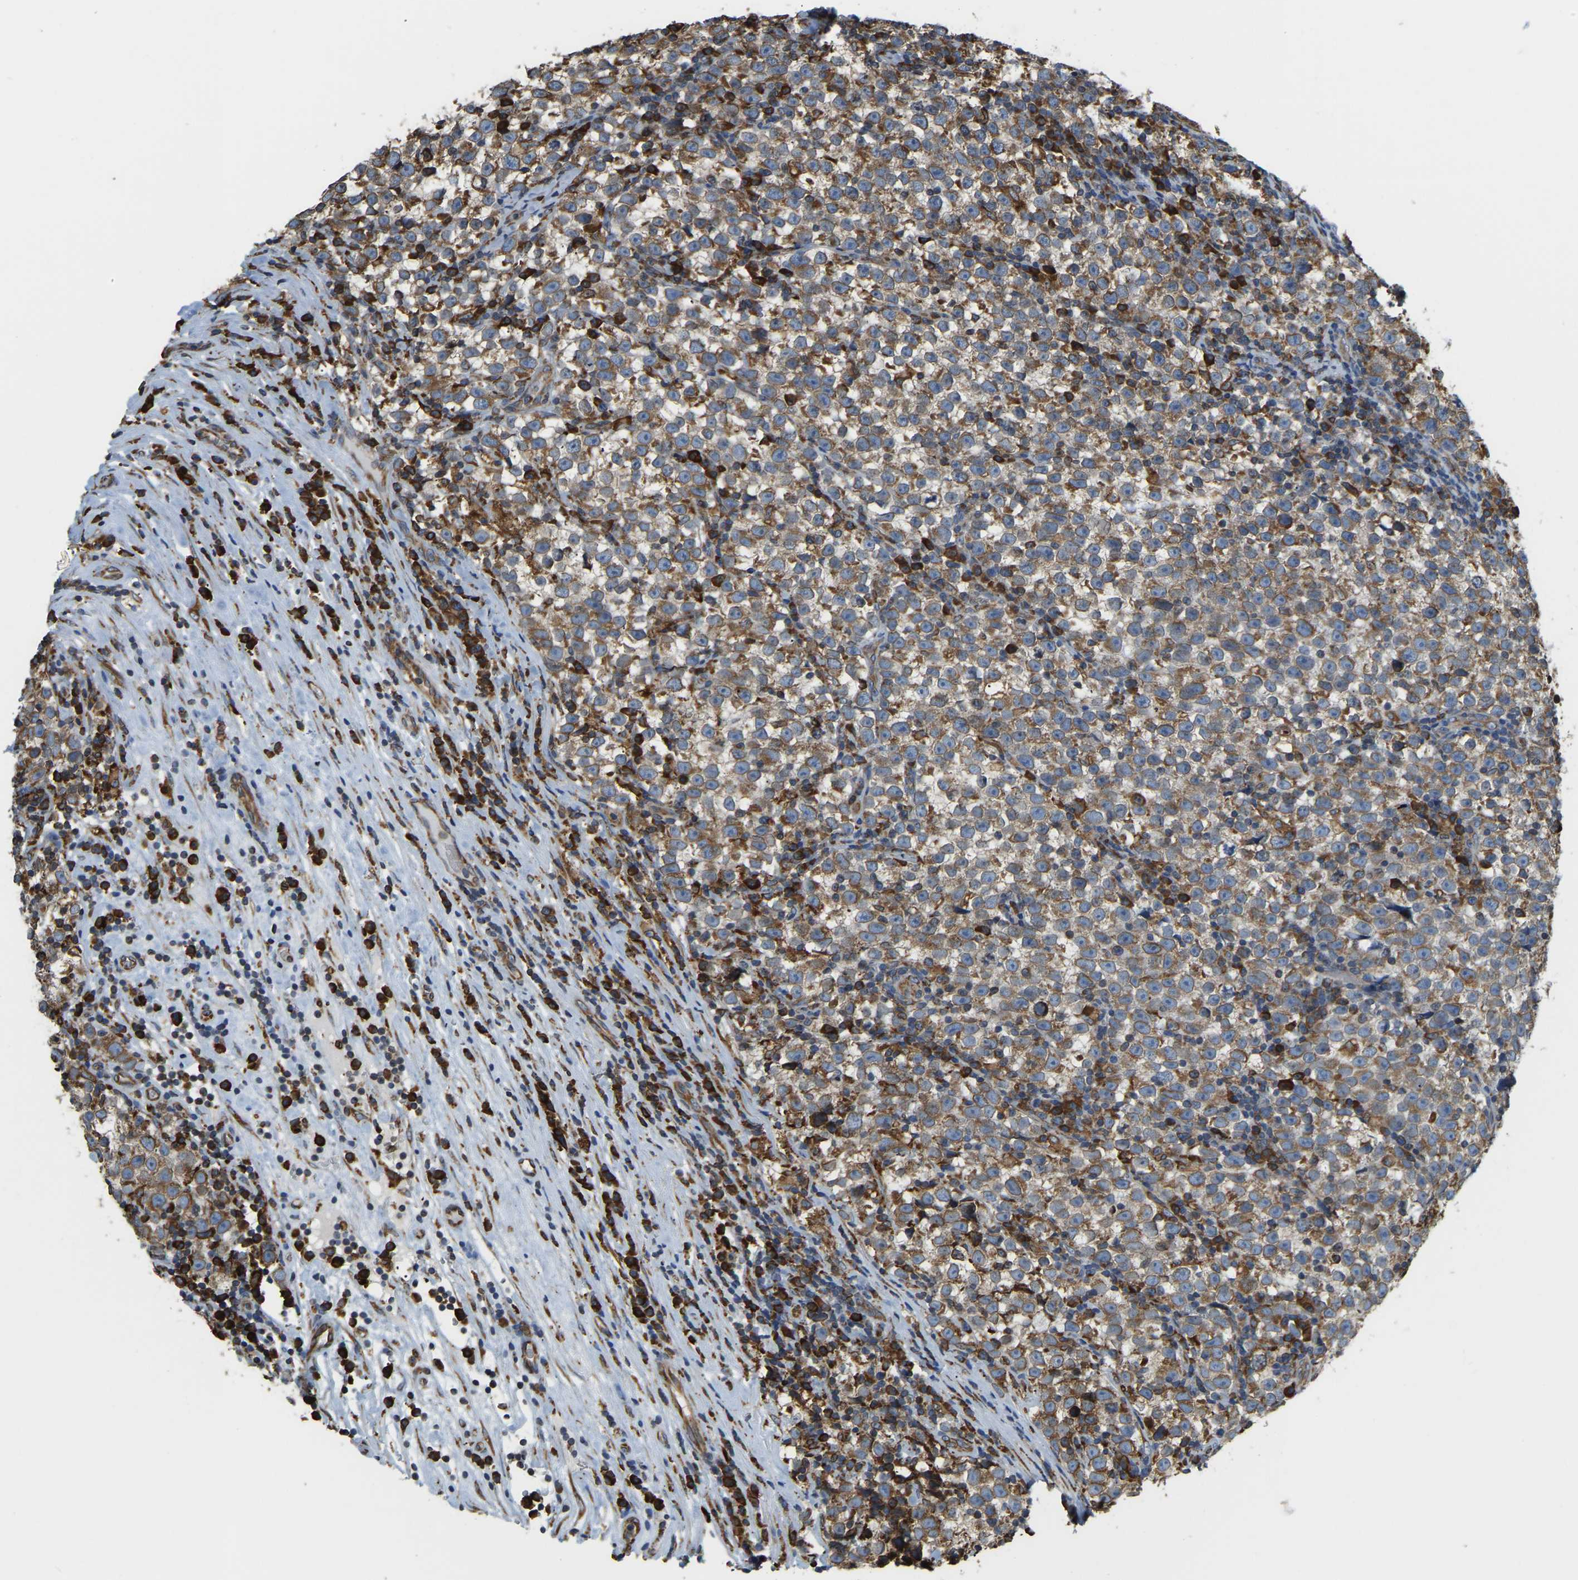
{"staining": {"intensity": "moderate", "quantity": ">75%", "location": "cytoplasmic/membranous"}, "tissue": "testis cancer", "cell_type": "Tumor cells", "image_type": "cancer", "snomed": [{"axis": "morphology", "description": "Normal tissue, NOS"}, {"axis": "morphology", "description": "Seminoma, NOS"}, {"axis": "topography", "description": "Testis"}], "caption": "A photomicrograph of testis cancer (seminoma) stained for a protein exhibits moderate cytoplasmic/membranous brown staining in tumor cells.", "gene": "RNF115", "patient": {"sex": "male", "age": 43}}